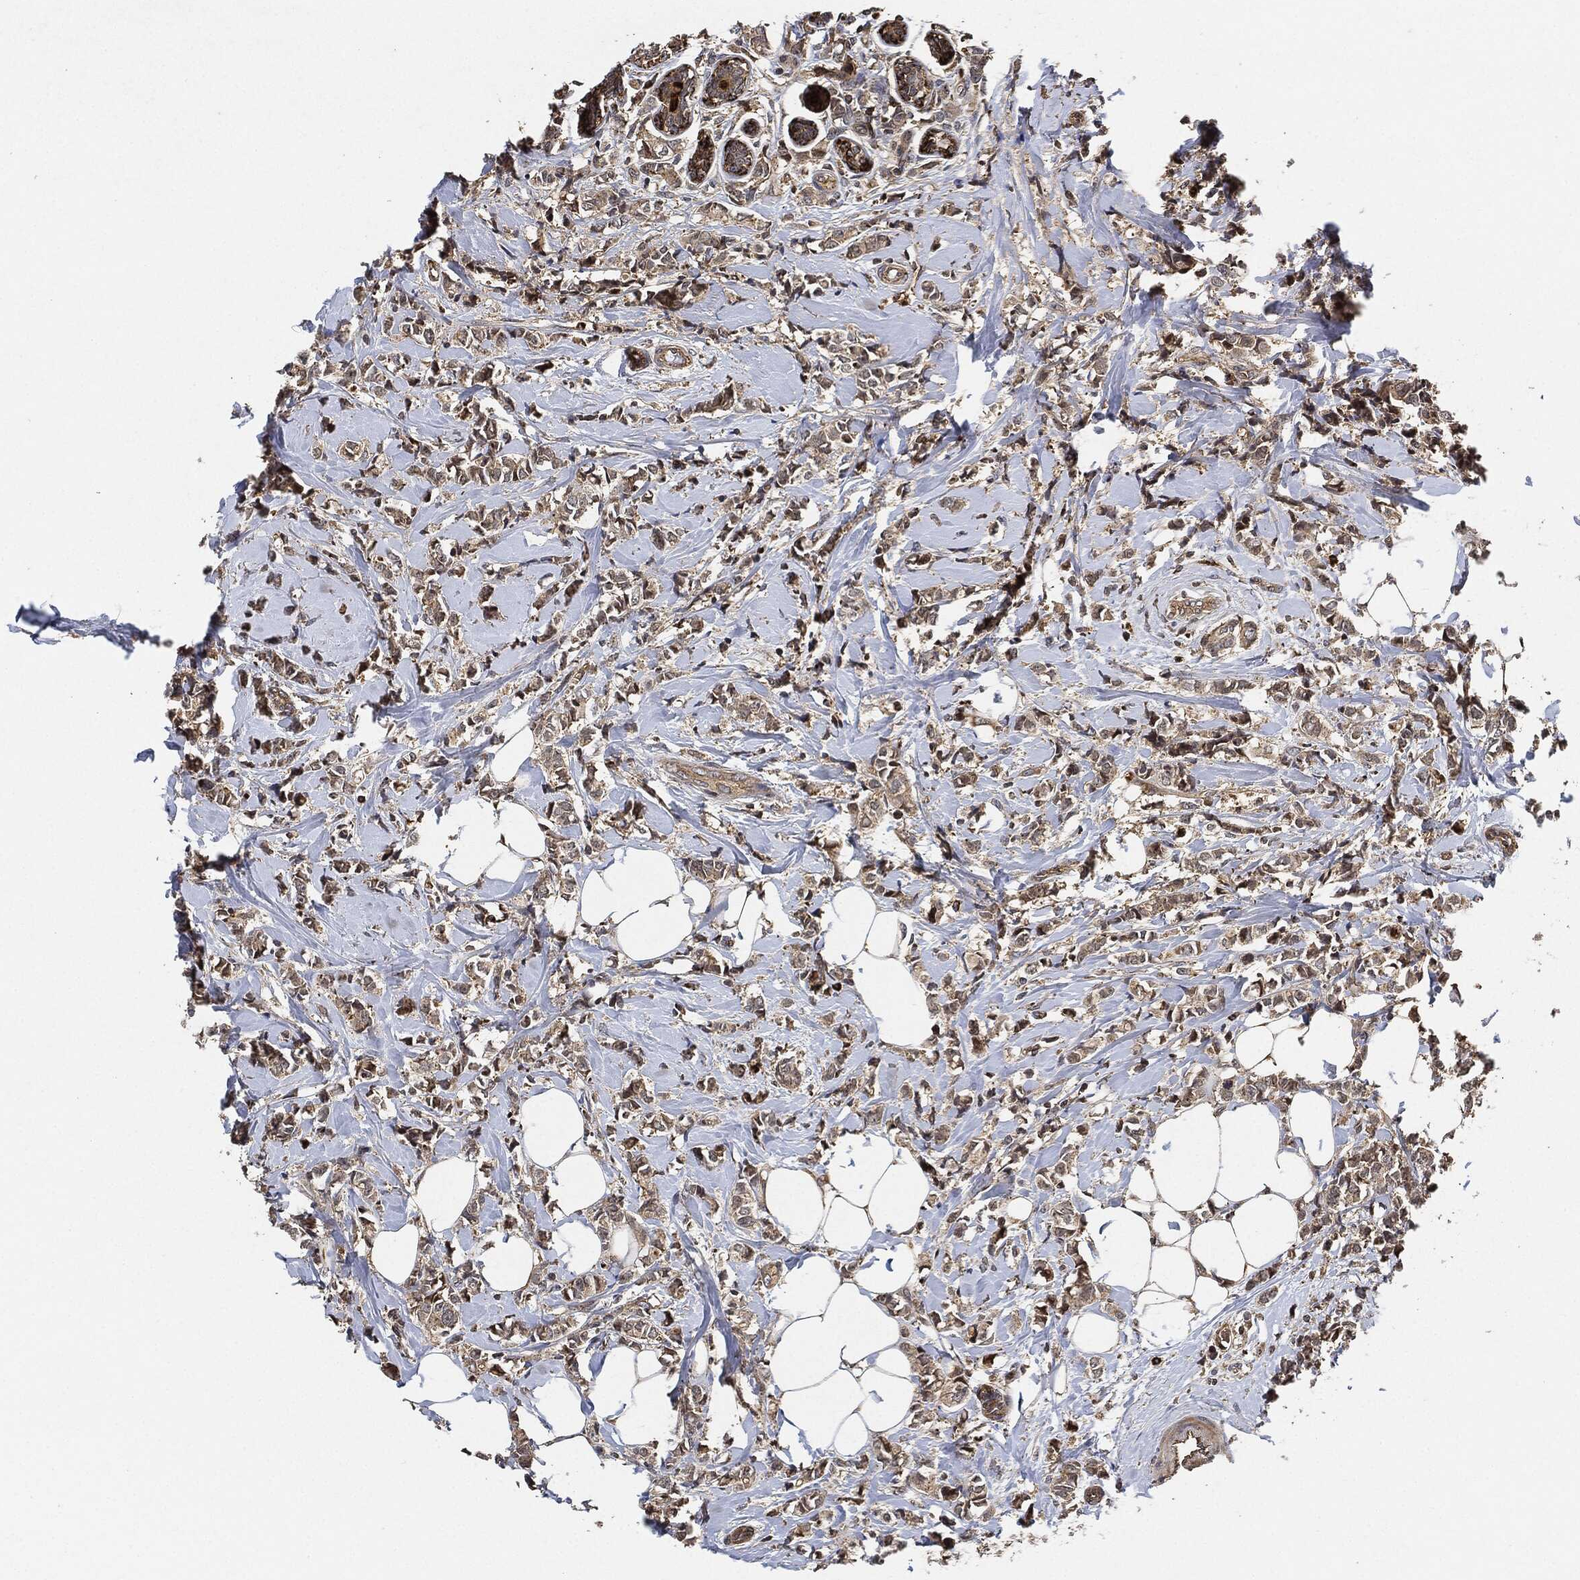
{"staining": {"intensity": "weak", "quantity": ">75%", "location": "cytoplasmic/membranous"}, "tissue": "breast cancer", "cell_type": "Tumor cells", "image_type": "cancer", "snomed": [{"axis": "morphology", "description": "Normal tissue, NOS"}, {"axis": "morphology", "description": "Duct carcinoma"}, {"axis": "topography", "description": "Breast"}], "caption": "Tumor cells display low levels of weak cytoplasmic/membranous positivity in approximately >75% of cells in infiltrating ductal carcinoma (breast).", "gene": "MAP3K3", "patient": {"sex": "female", "age": 44}}